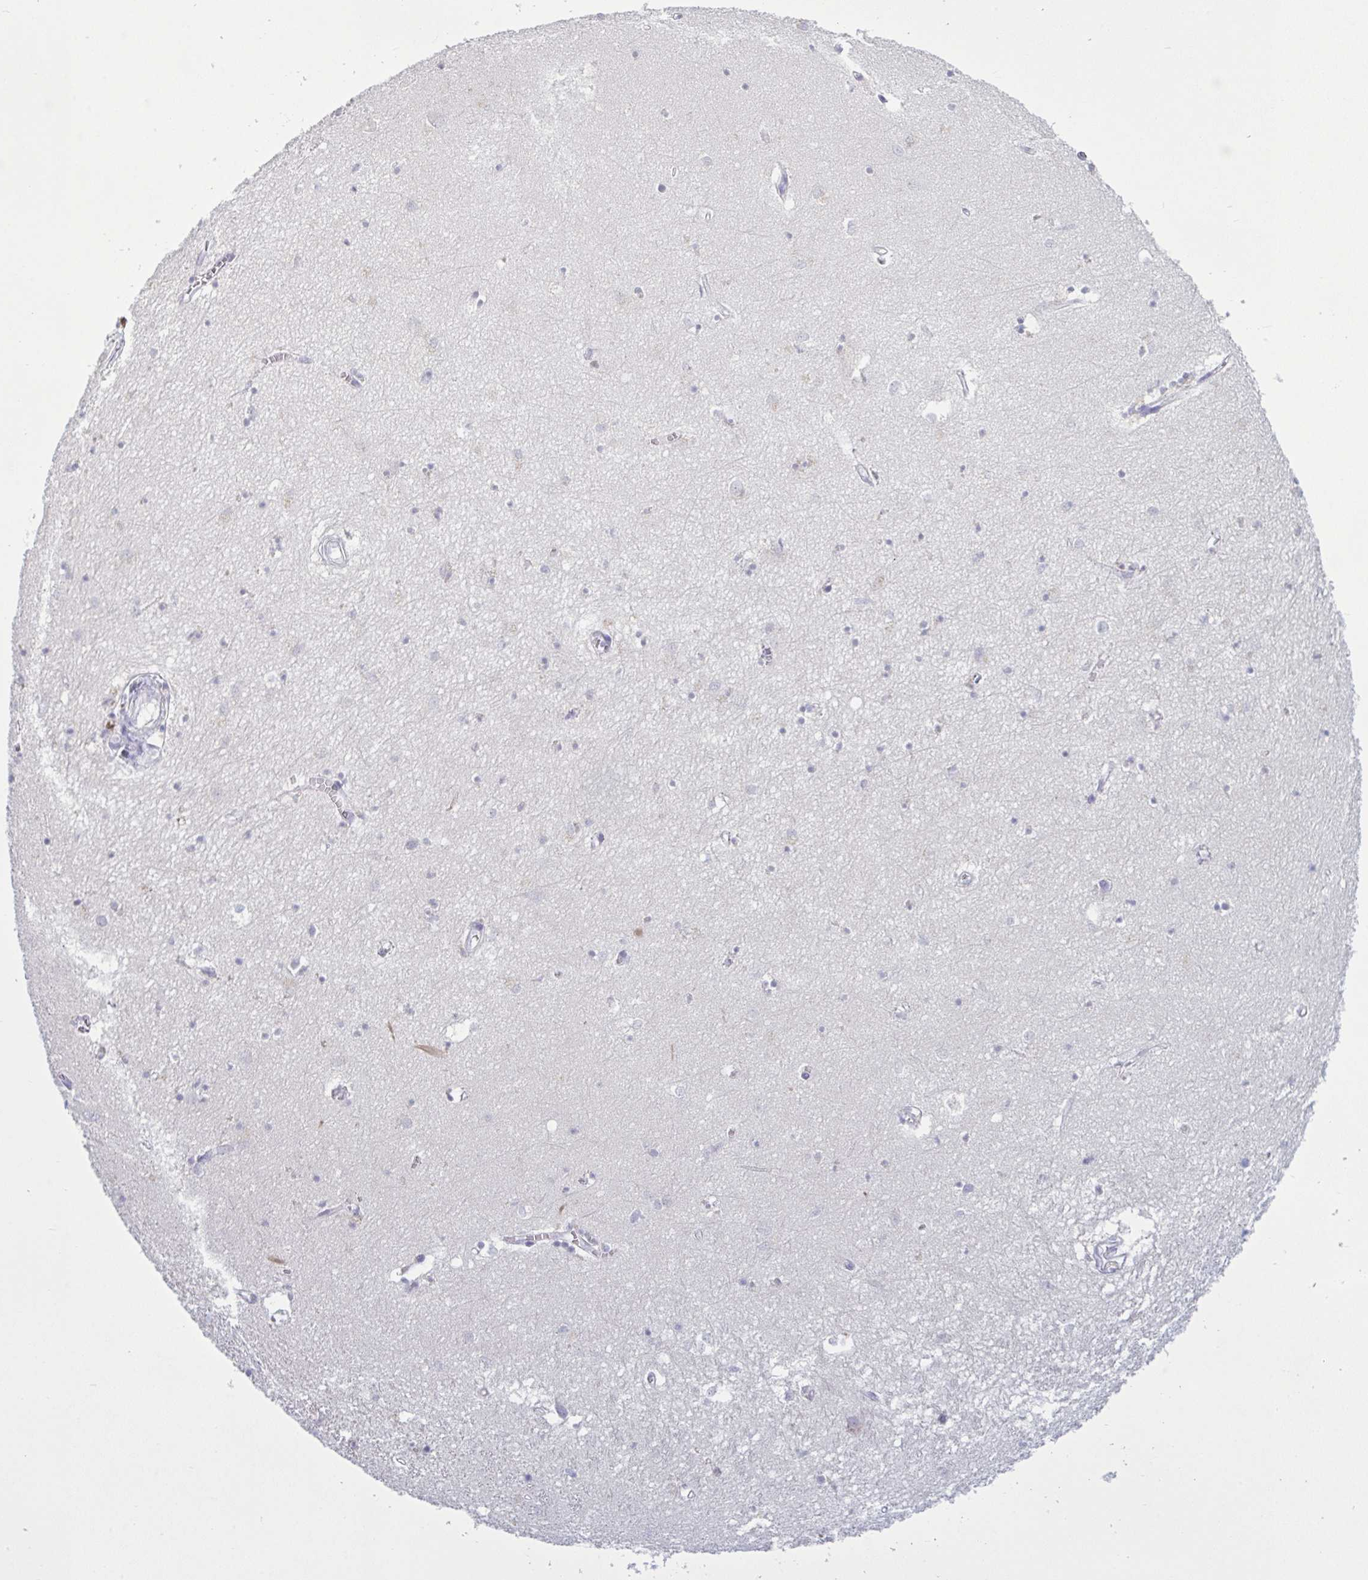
{"staining": {"intensity": "negative", "quantity": "none", "location": "none"}, "tissue": "hippocampus", "cell_type": "Glial cells", "image_type": "normal", "snomed": [{"axis": "morphology", "description": "Normal tissue, NOS"}, {"axis": "topography", "description": "Hippocampus"}], "caption": "Hippocampus was stained to show a protein in brown. There is no significant positivity in glial cells. Brightfield microscopy of immunohistochemistry (IHC) stained with DAB (brown) and hematoxylin (blue), captured at high magnification.", "gene": "NDUFC2", "patient": {"sex": "female", "age": 64}}